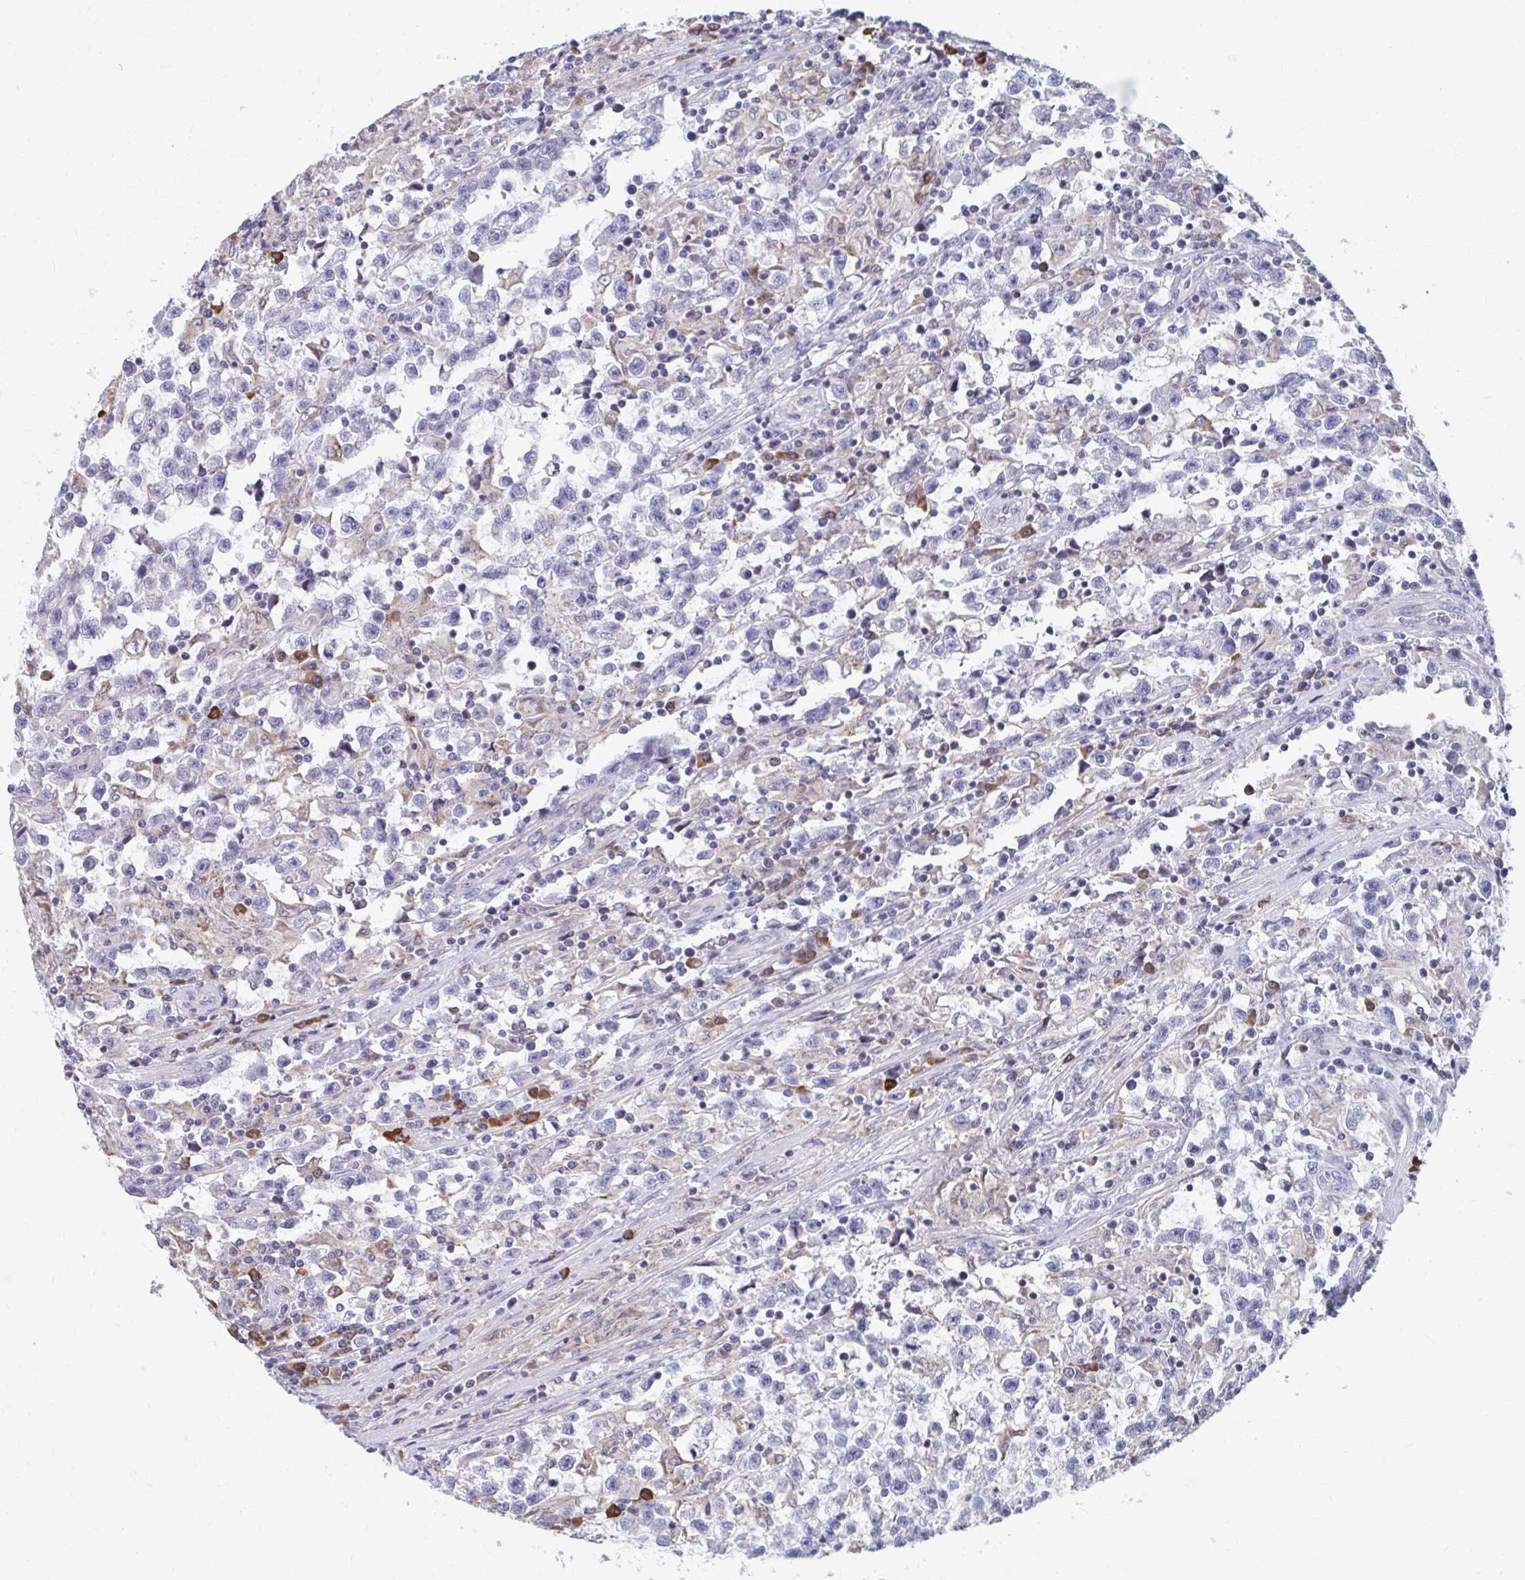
{"staining": {"intensity": "negative", "quantity": "none", "location": "none"}, "tissue": "testis cancer", "cell_type": "Tumor cells", "image_type": "cancer", "snomed": [{"axis": "morphology", "description": "Seminoma, NOS"}, {"axis": "topography", "description": "Testis"}], "caption": "Immunohistochemical staining of human seminoma (testis) demonstrates no significant positivity in tumor cells.", "gene": "FKBP2", "patient": {"sex": "male", "age": 31}}